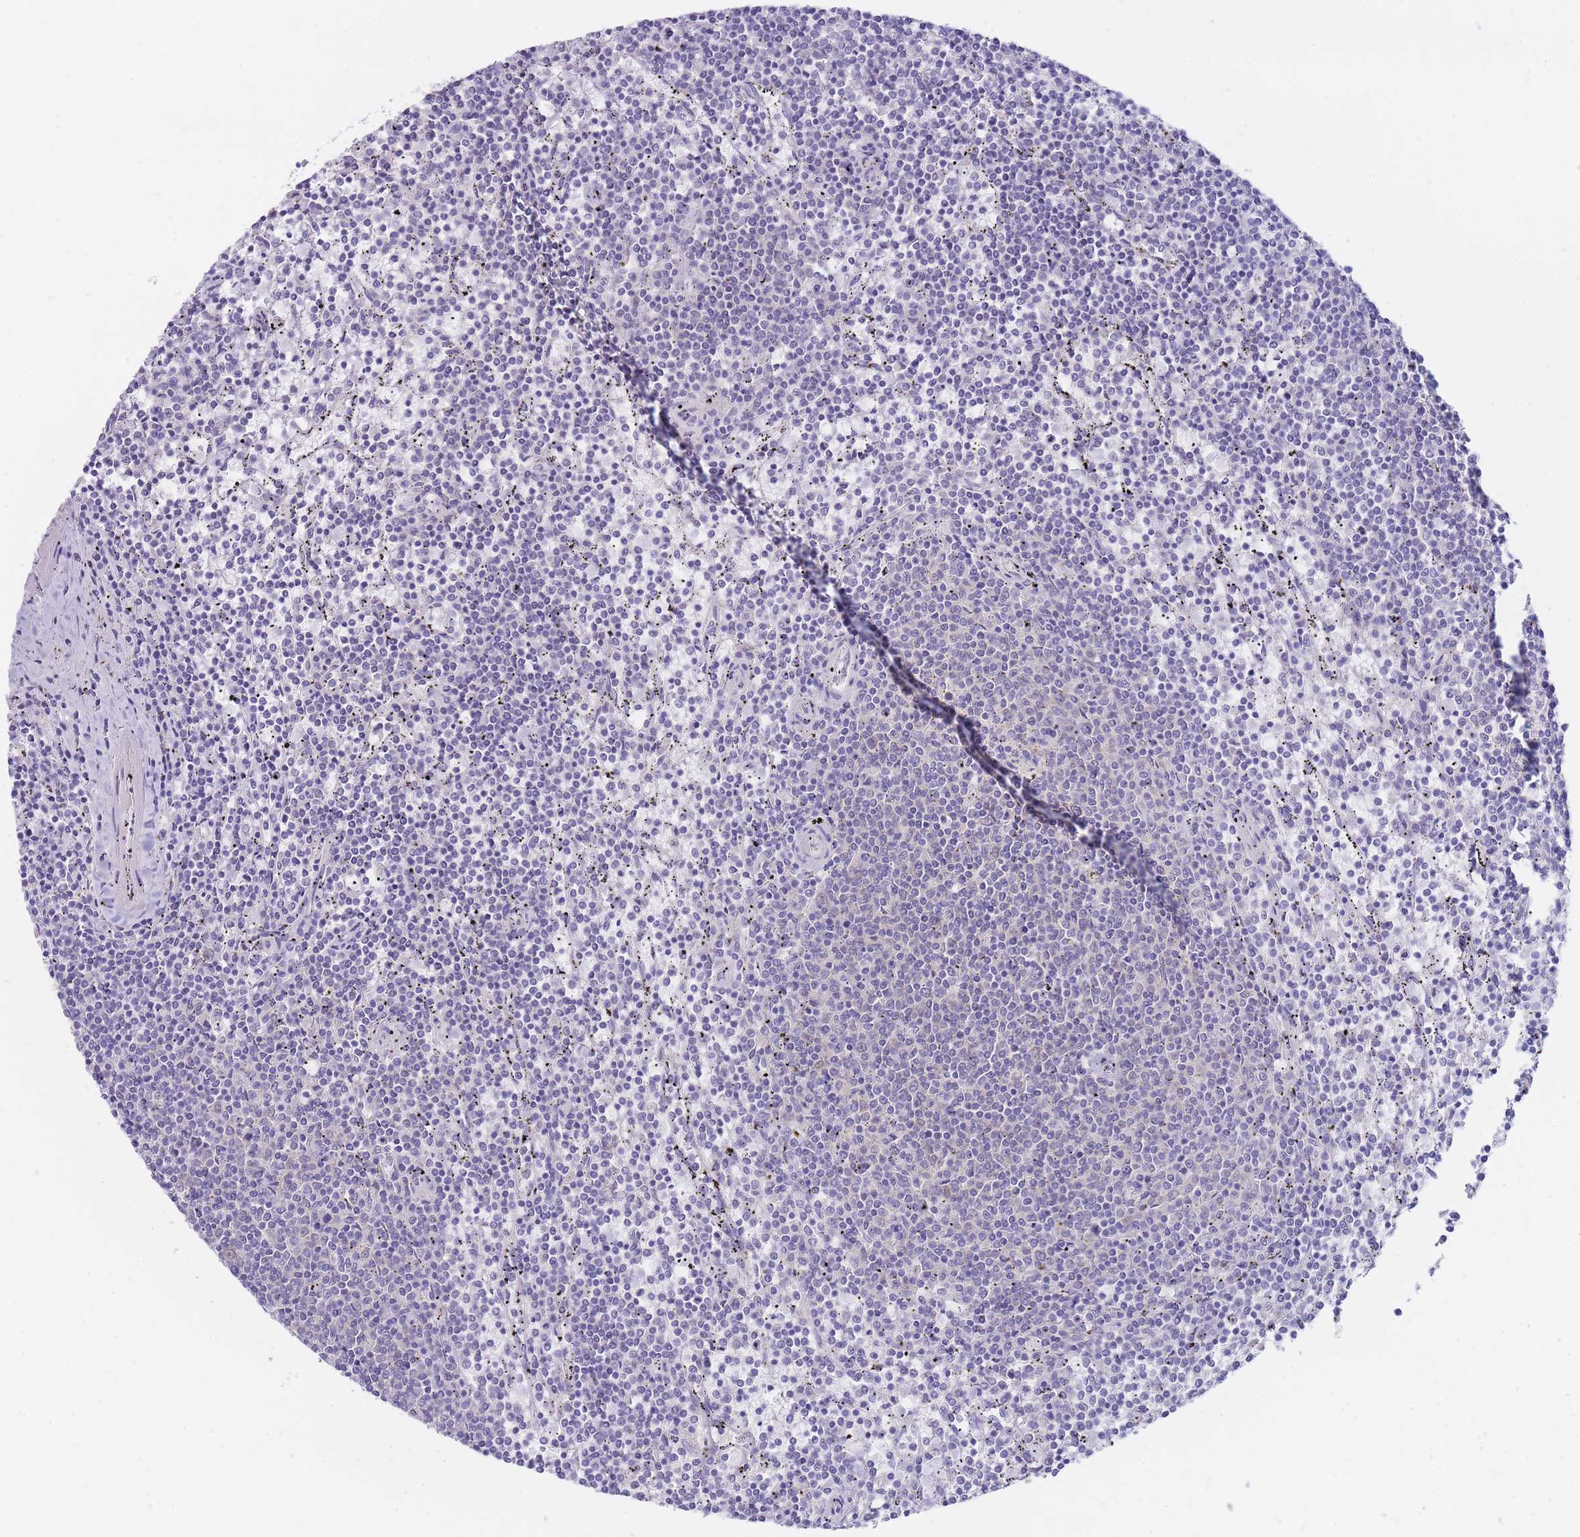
{"staining": {"intensity": "negative", "quantity": "none", "location": "none"}, "tissue": "lymphoma", "cell_type": "Tumor cells", "image_type": "cancer", "snomed": [{"axis": "morphology", "description": "Malignant lymphoma, non-Hodgkin's type, Low grade"}, {"axis": "topography", "description": "Spleen"}], "caption": "Tumor cells are negative for protein expression in human malignant lymphoma, non-Hodgkin's type (low-grade).", "gene": "SUGT1", "patient": {"sex": "female", "age": 50}}